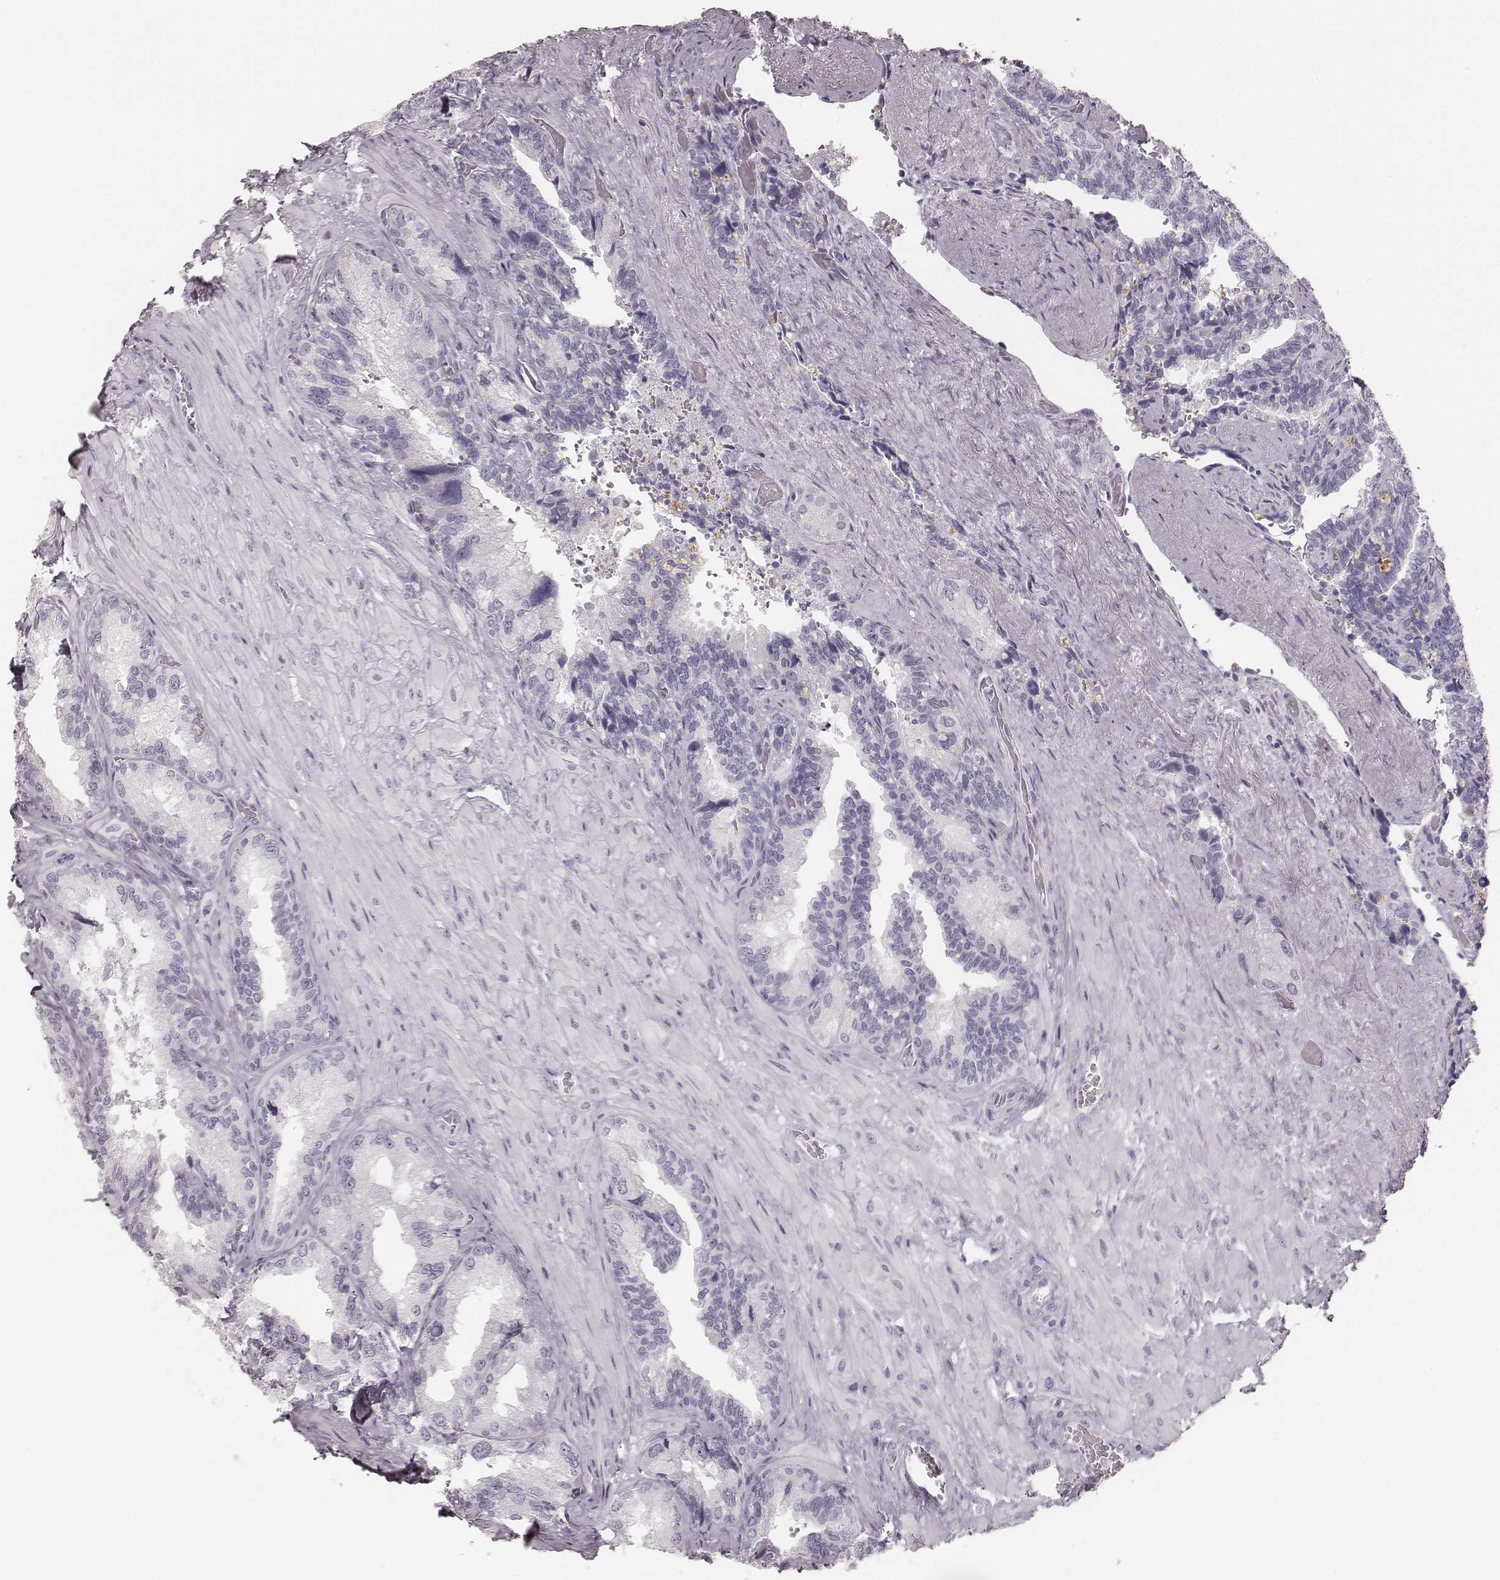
{"staining": {"intensity": "negative", "quantity": "none", "location": "none"}, "tissue": "seminal vesicle", "cell_type": "Glandular cells", "image_type": "normal", "snomed": [{"axis": "morphology", "description": "Normal tissue, NOS"}, {"axis": "topography", "description": "Seminal veicle"}], "caption": "An immunohistochemistry image of normal seminal vesicle is shown. There is no staining in glandular cells of seminal vesicle.", "gene": "KRT34", "patient": {"sex": "male", "age": 69}}